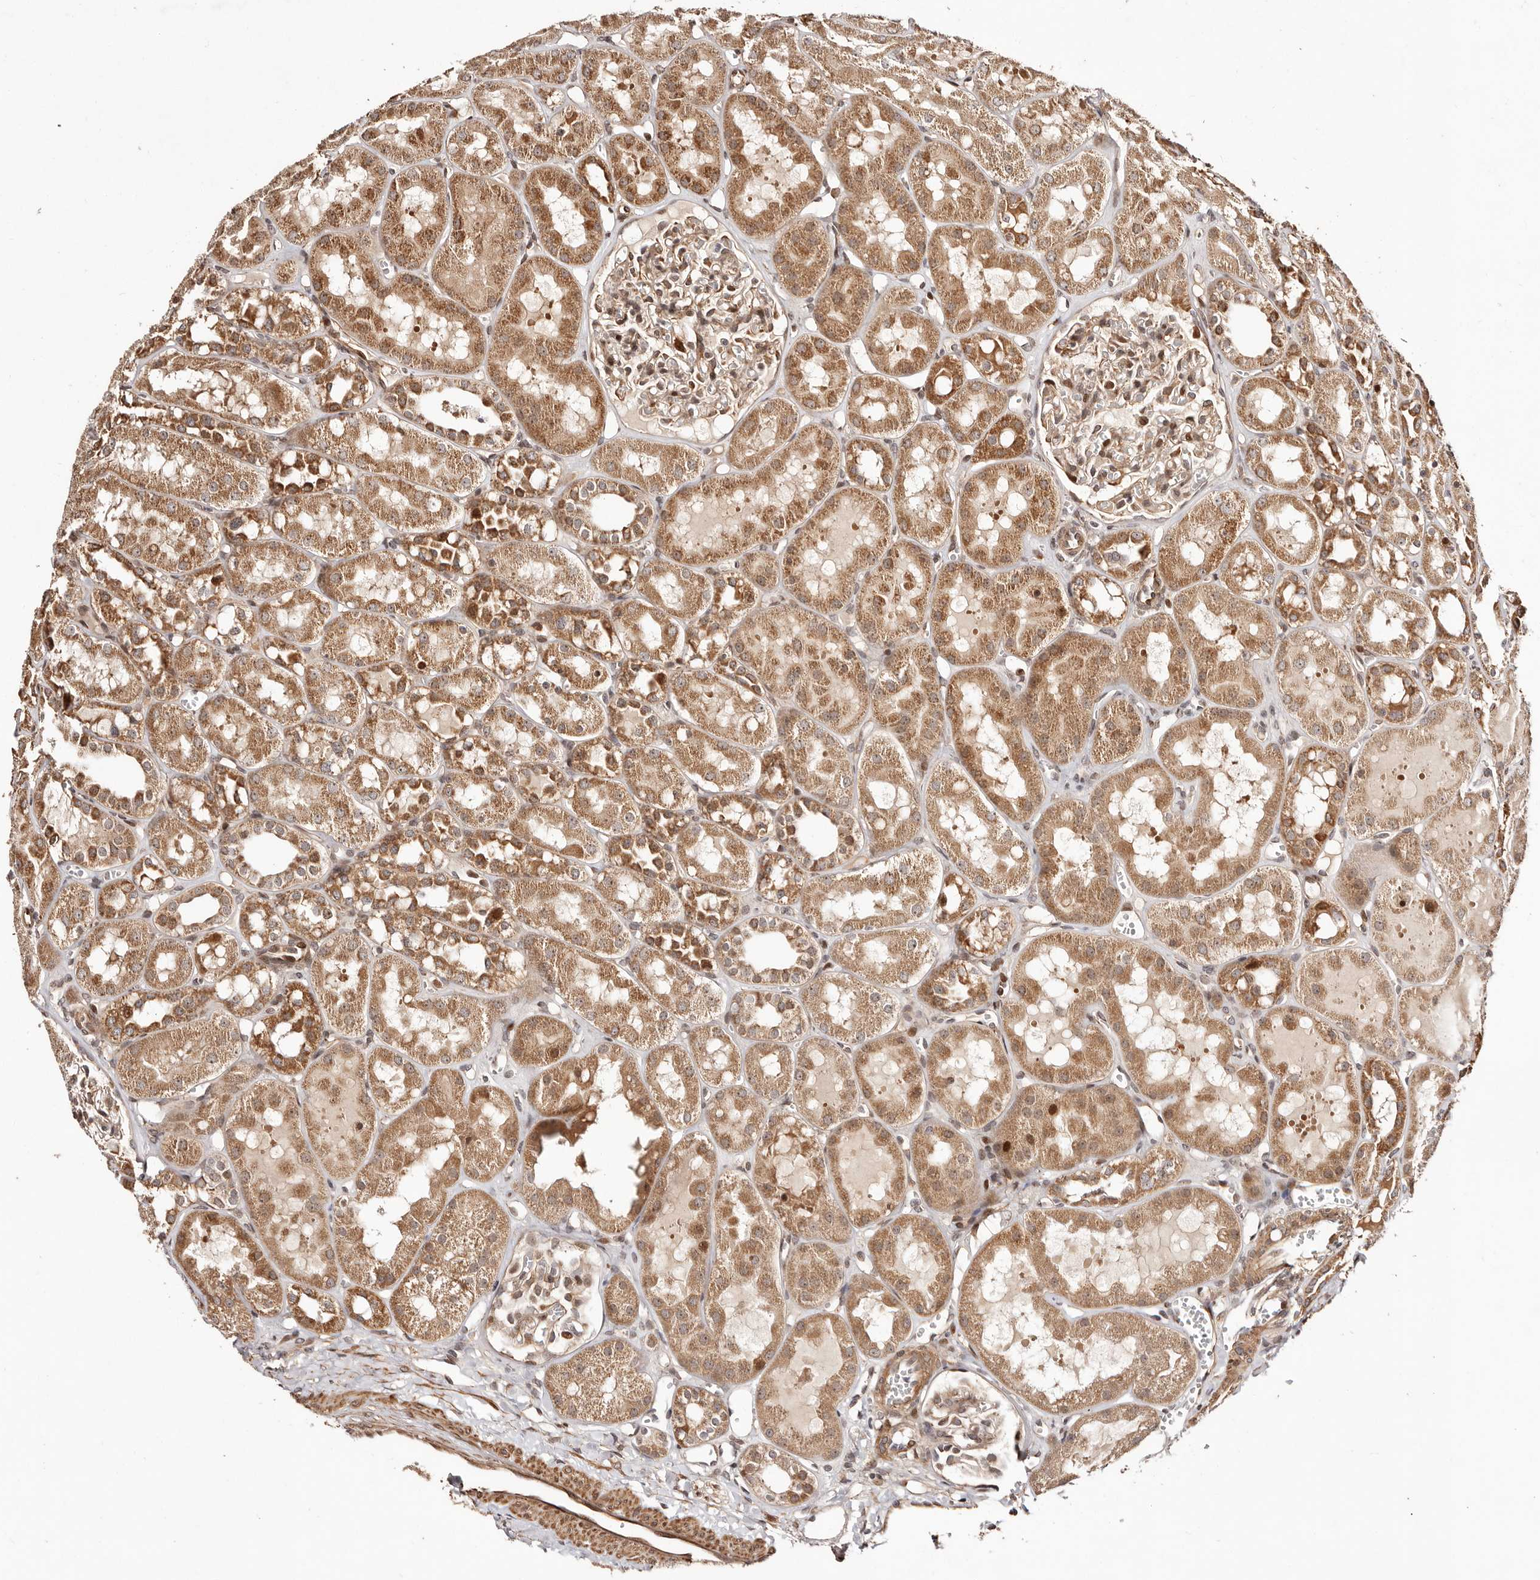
{"staining": {"intensity": "moderate", "quantity": ">75%", "location": "cytoplasmic/membranous,nuclear"}, "tissue": "kidney", "cell_type": "Cells in glomeruli", "image_type": "normal", "snomed": [{"axis": "morphology", "description": "Normal tissue, NOS"}, {"axis": "topography", "description": "Kidney"}], "caption": "Normal kidney demonstrates moderate cytoplasmic/membranous,nuclear expression in approximately >75% of cells in glomeruli.", "gene": "HIVEP3", "patient": {"sex": "male", "age": 16}}